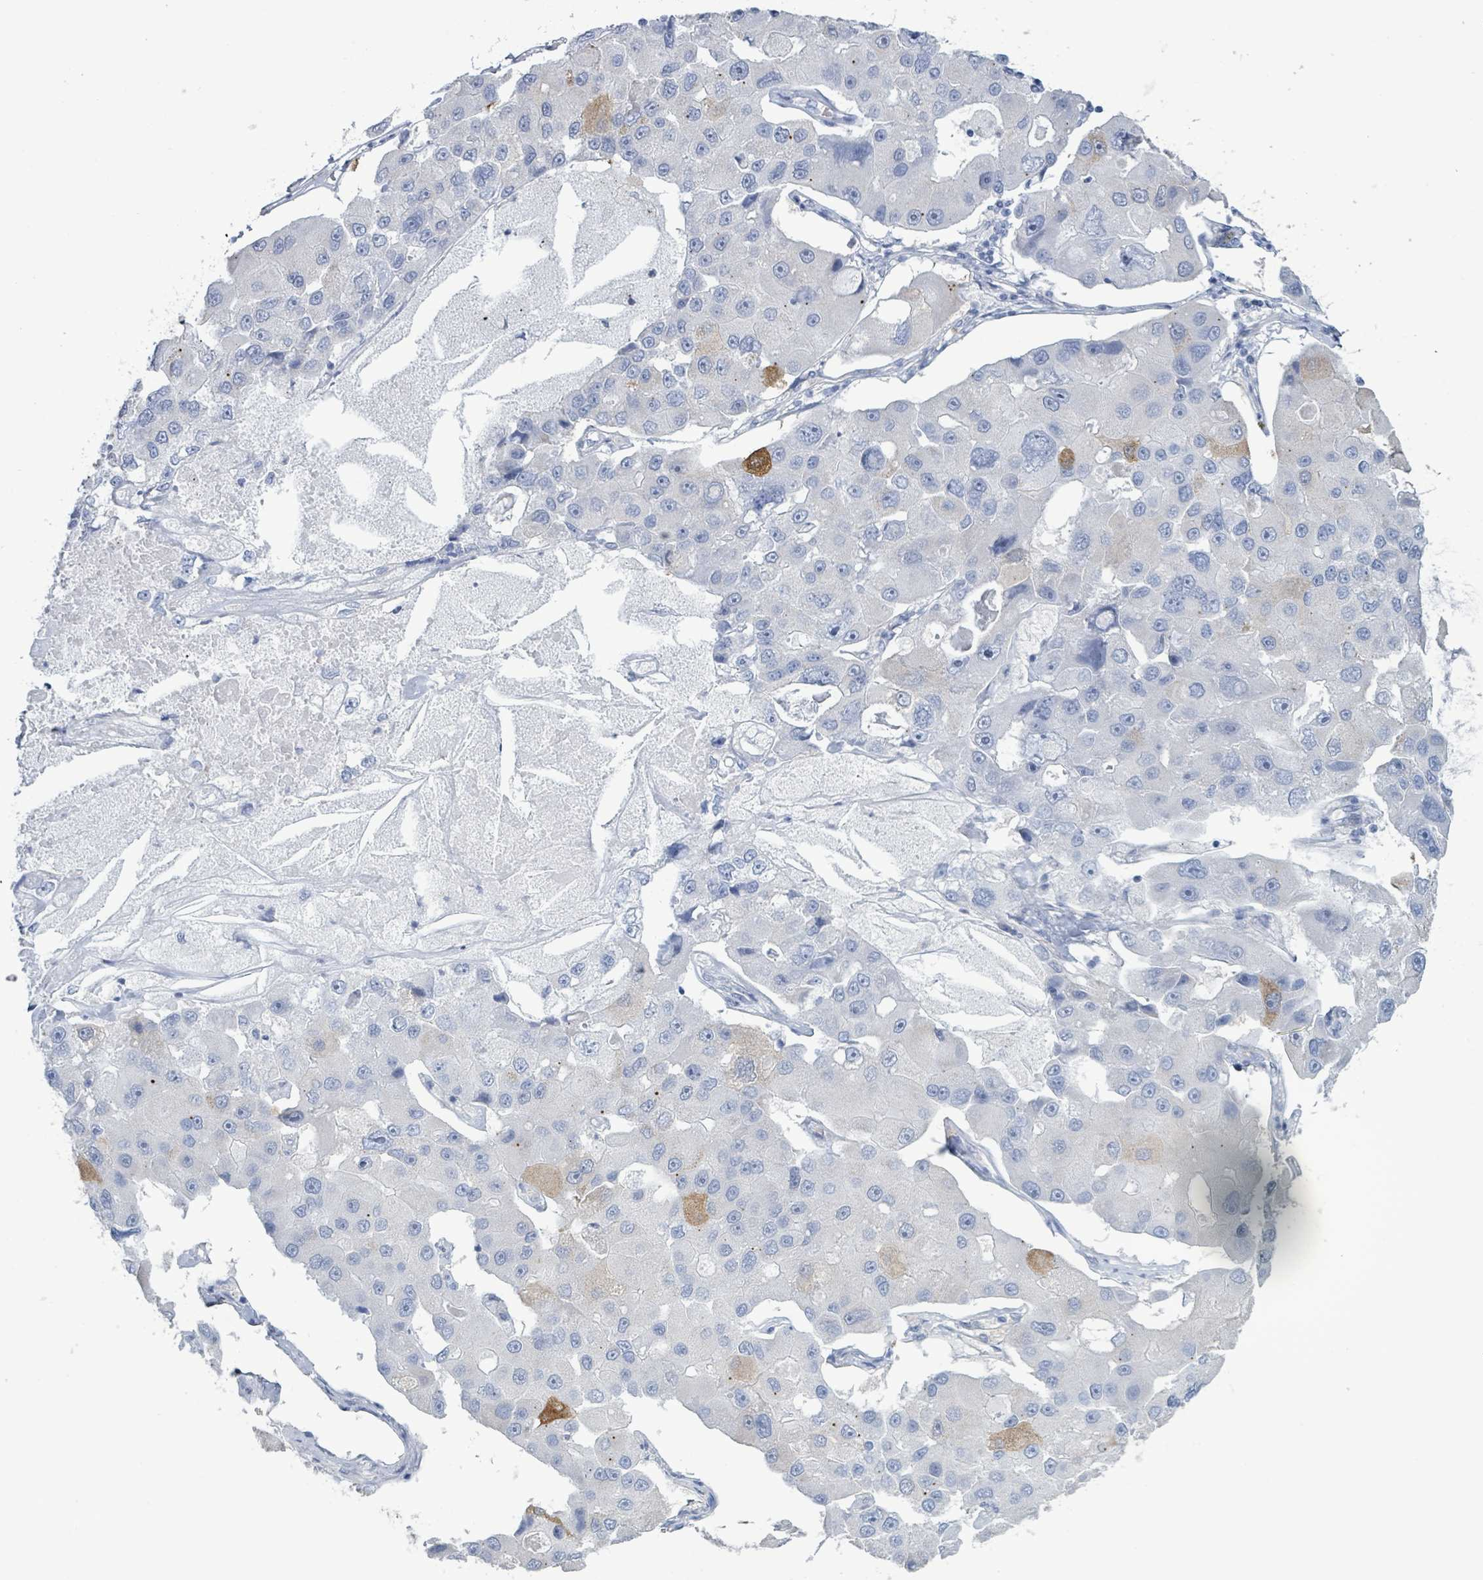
{"staining": {"intensity": "moderate", "quantity": "<25%", "location": "cytoplasmic/membranous"}, "tissue": "lung cancer", "cell_type": "Tumor cells", "image_type": "cancer", "snomed": [{"axis": "morphology", "description": "Adenocarcinoma, NOS"}, {"axis": "topography", "description": "Lung"}], "caption": "IHC photomicrograph of lung cancer (adenocarcinoma) stained for a protein (brown), which reveals low levels of moderate cytoplasmic/membranous expression in approximately <25% of tumor cells.", "gene": "PKLR", "patient": {"sex": "female", "age": 54}}